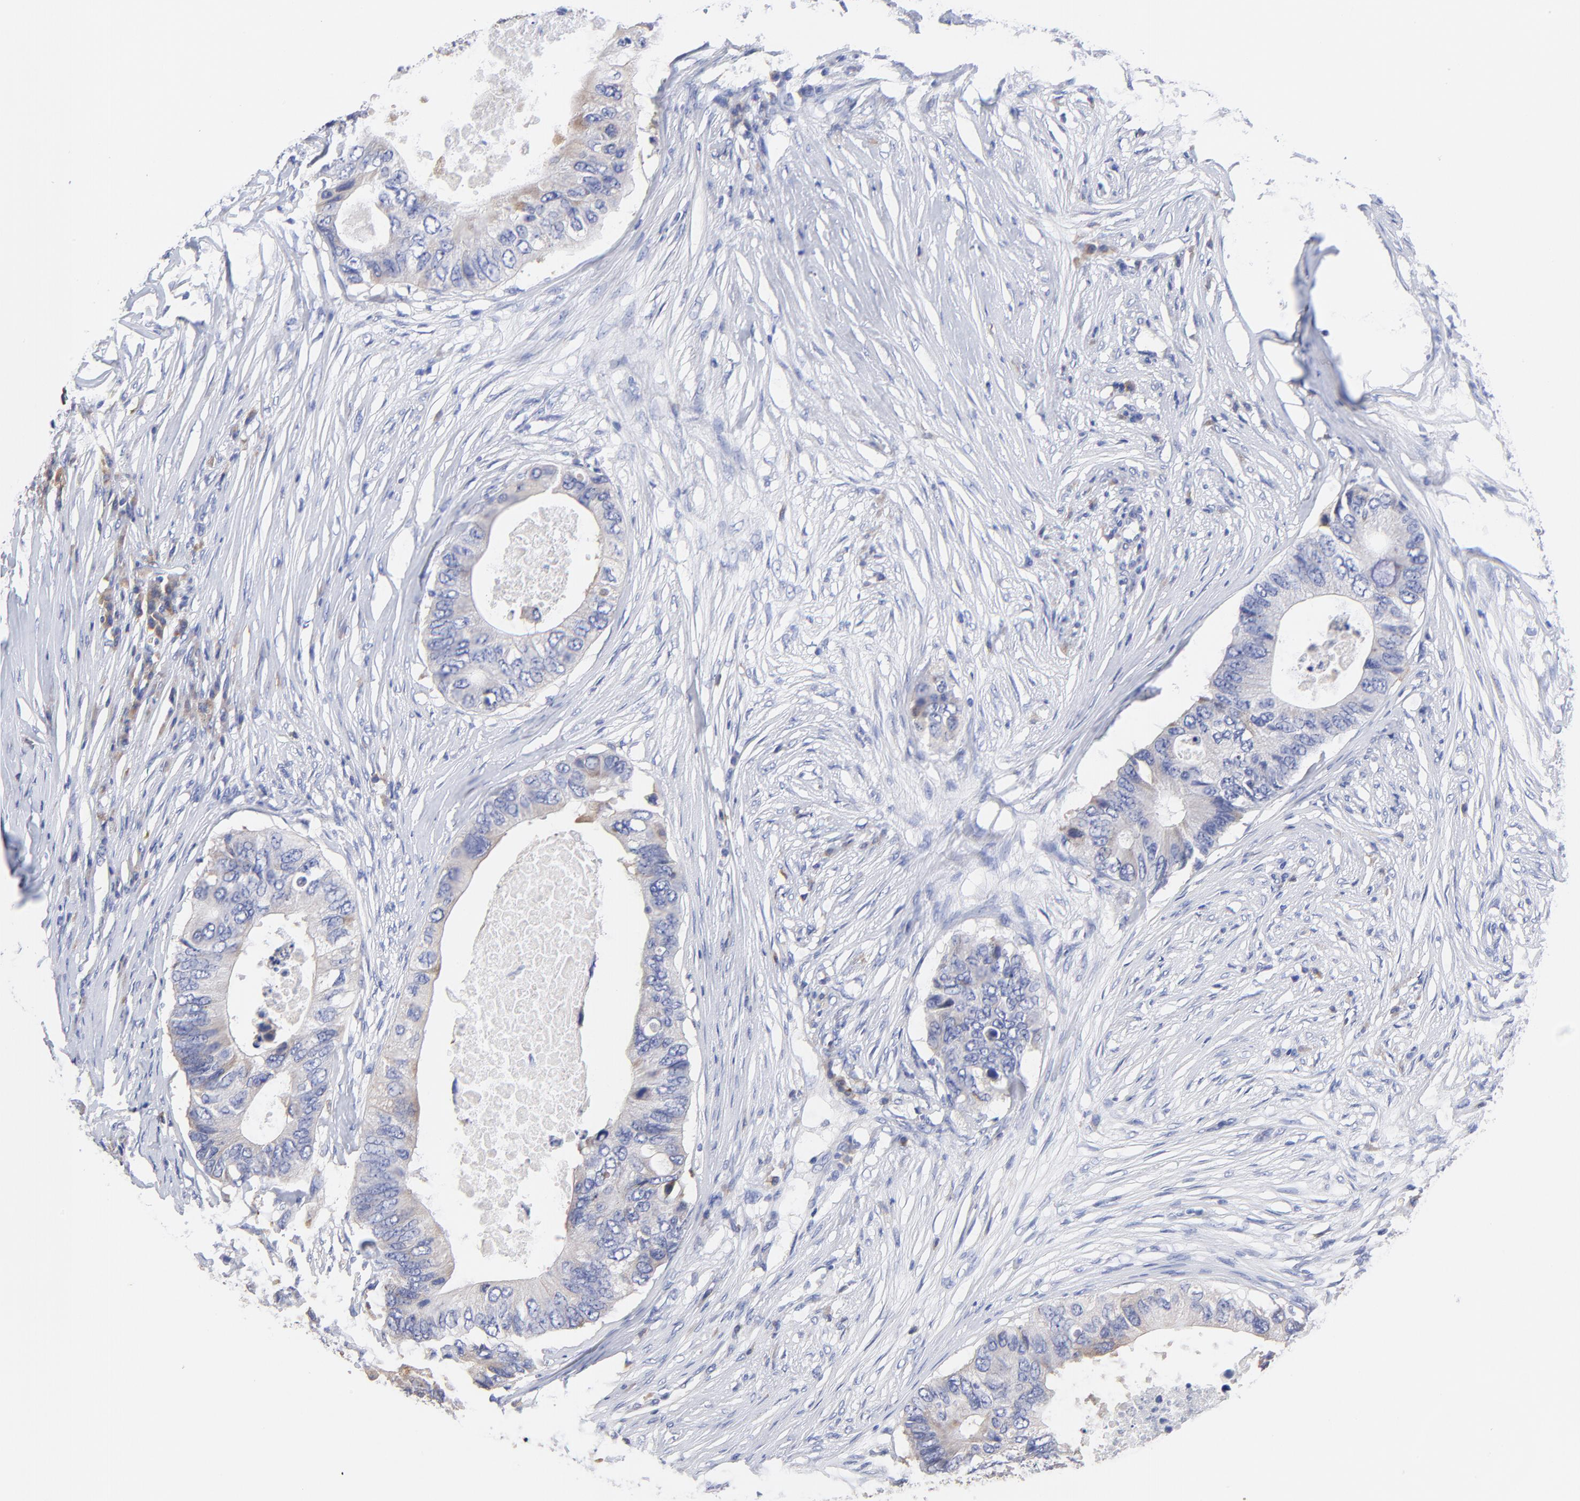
{"staining": {"intensity": "weak", "quantity": "25%-75%", "location": "cytoplasmic/membranous"}, "tissue": "colorectal cancer", "cell_type": "Tumor cells", "image_type": "cancer", "snomed": [{"axis": "morphology", "description": "Adenocarcinoma, NOS"}, {"axis": "topography", "description": "Colon"}], "caption": "IHC photomicrograph of human colorectal cancer (adenocarcinoma) stained for a protein (brown), which shows low levels of weak cytoplasmic/membranous positivity in approximately 25%-75% of tumor cells.", "gene": "LAX1", "patient": {"sex": "male", "age": 71}}